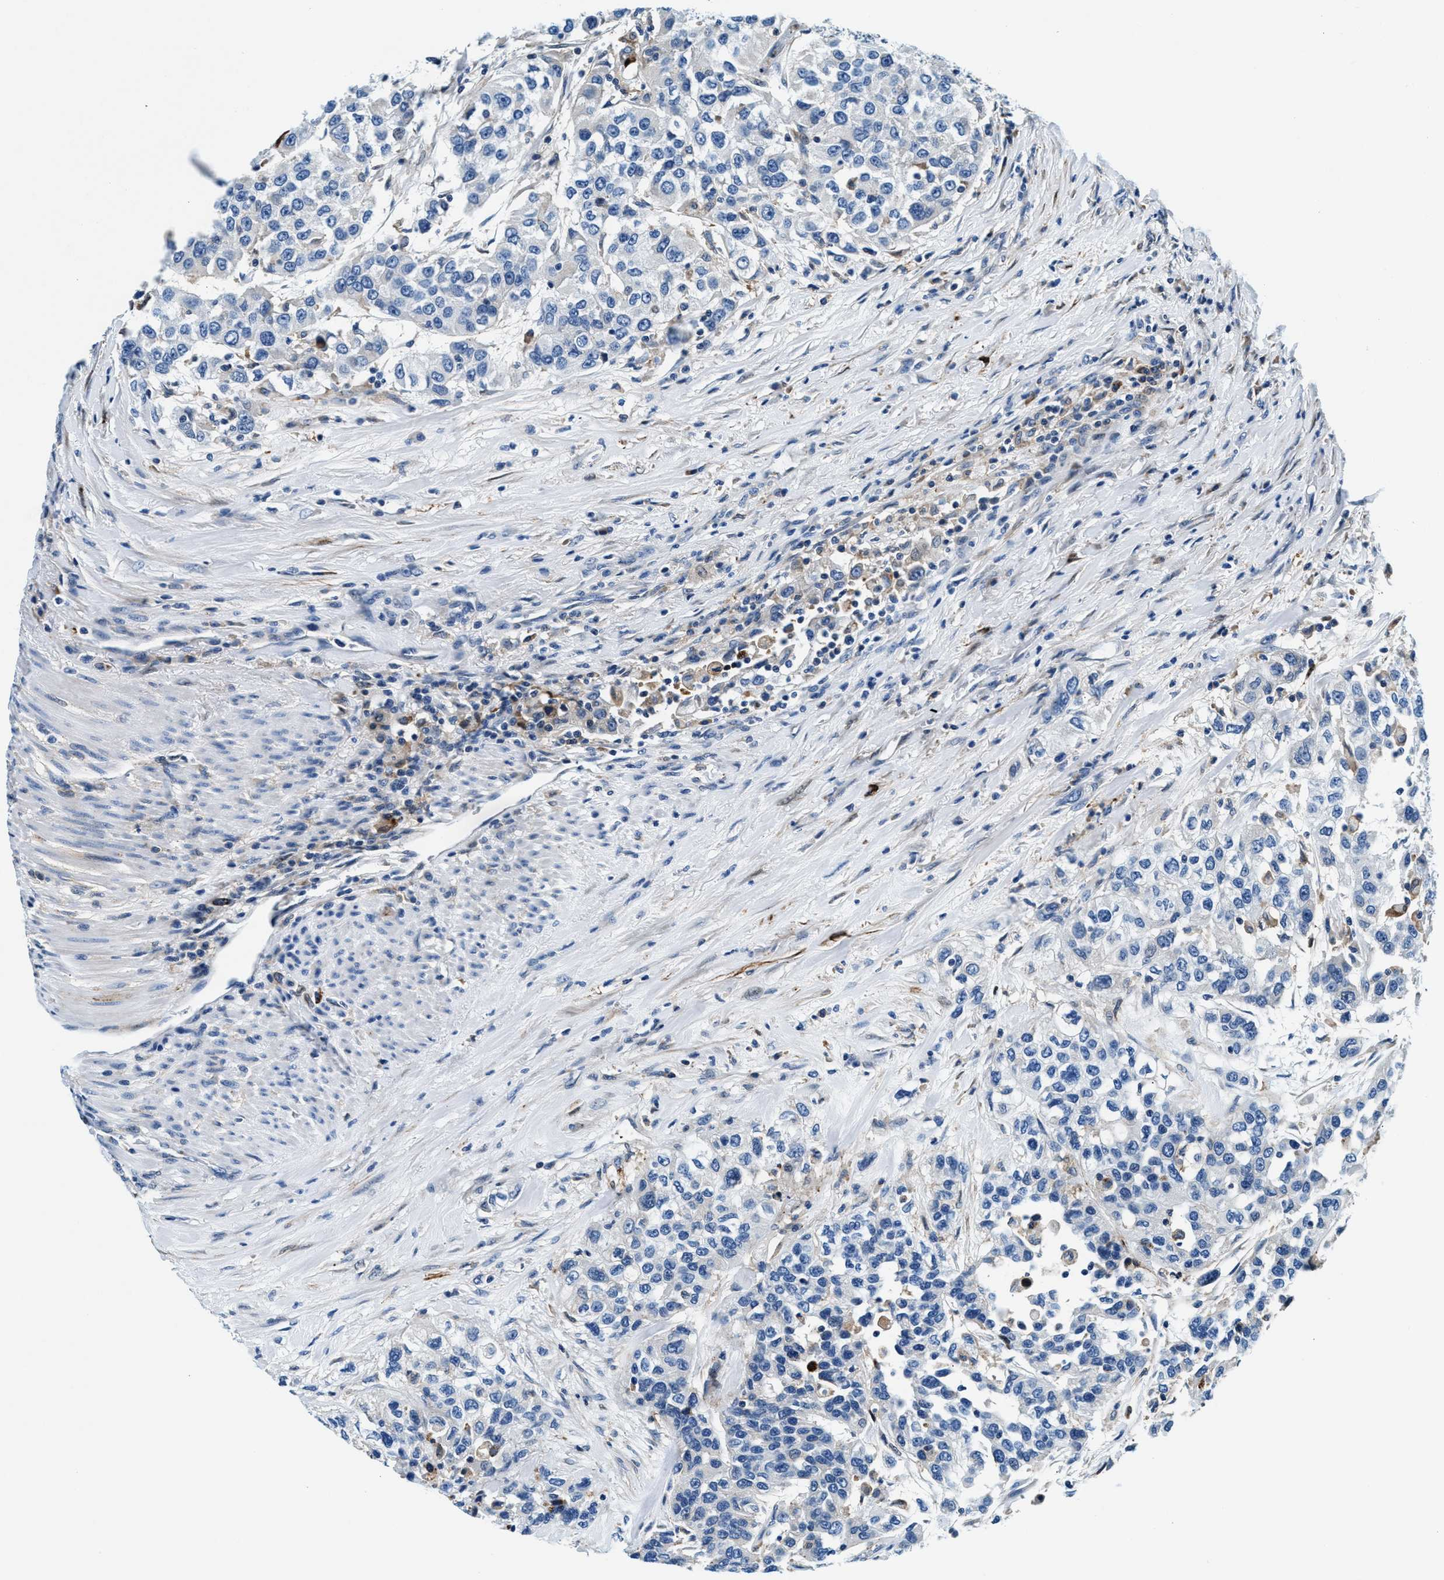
{"staining": {"intensity": "negative", "quantity": "none", "location": "none"}, "tissue": "urothelial cancer", "cell_type": "Tumor cells", "image_type": "cancer", "snomed": [{"axis": "morphology", "description": "Urothelial carcinoma, High grade"}, {"axis": "topography", "description": "Urinary bladder"}], "caption": "This is an immunohistochemistry (IHC) photomicrograph of urothelial cancer. There is no staining in tumor cells.", "gene": "SLFN11", "patient": {"sex": "female", "age": 80}}